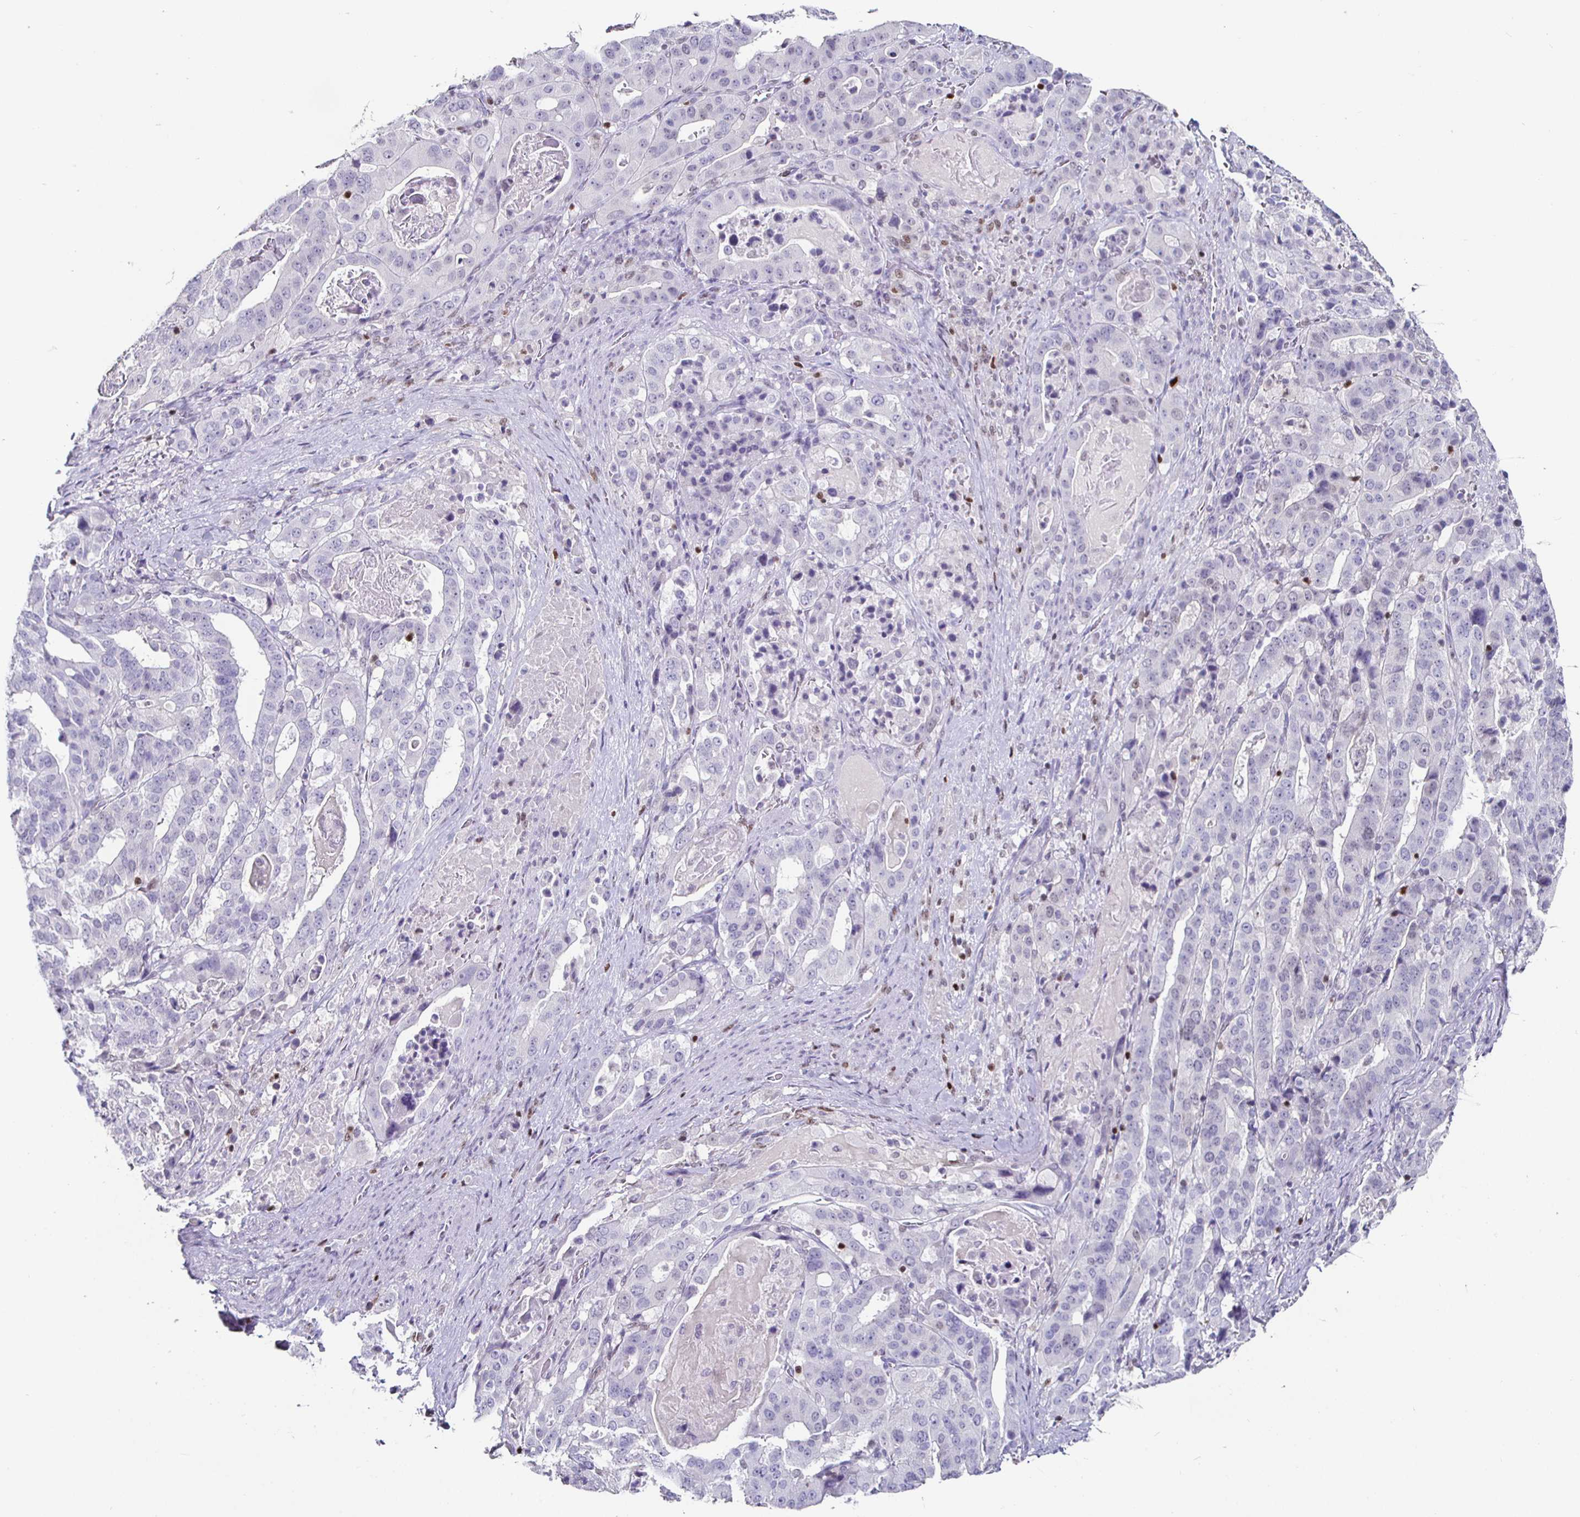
{"staining": {"intensity": "negative", "quantity": "none", "location": "none"}, "tissue": "stomach cancer", "cell_type": "Tumor cells", "image_type": "cancer", "snomed": [{"axis": "morphology", "description": "Adenocarcinoma, NOS"}, {"axis": "topography", "description": "Stomach"}], "caption": "The image shows no significant expression in tumor cells of stomach cancer. Nuclei are stained in blue.", "gene": "RUNX2", "patient": {"sex": "male", "age": 48}}